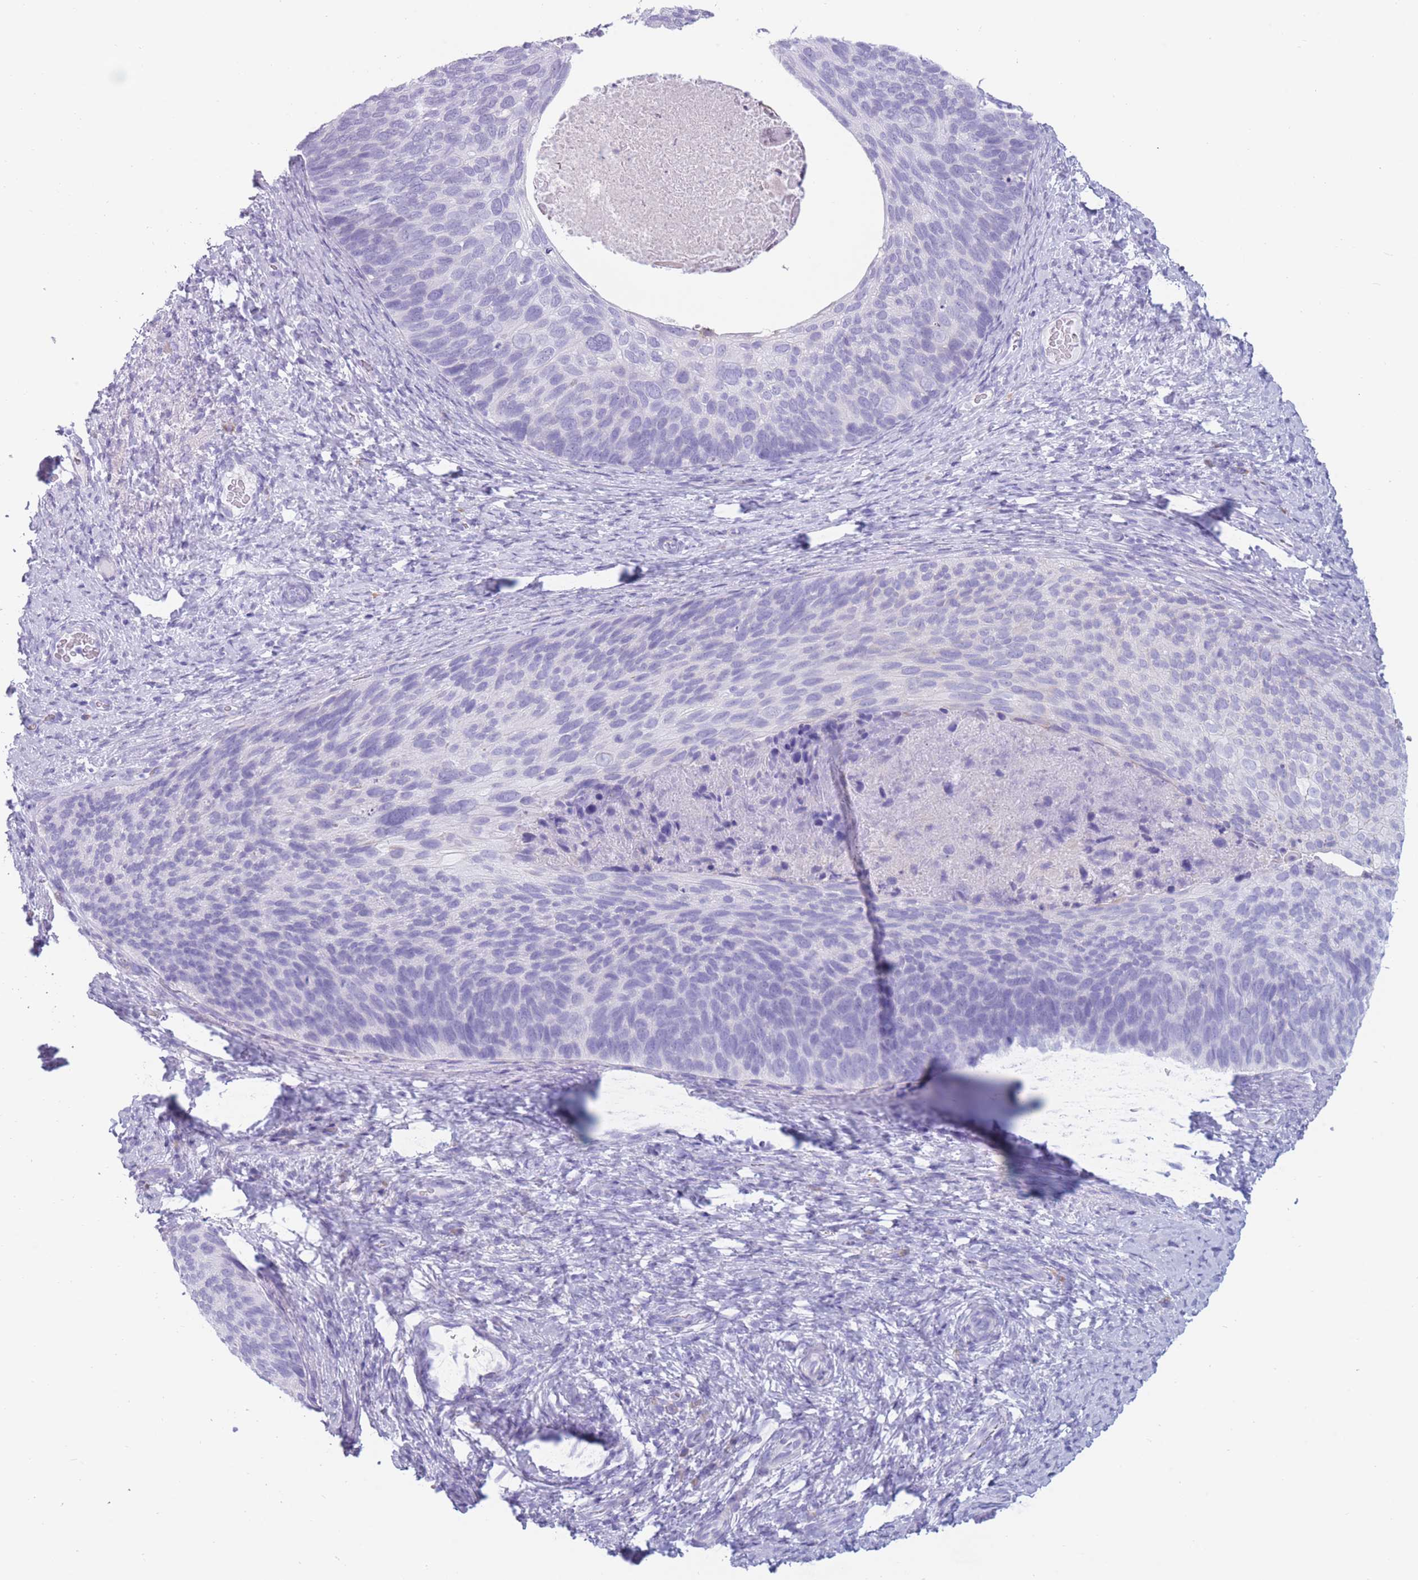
{"staining": {"intensity": "negative", "quantity": "none", "location": "none"}, "tissue": "cervical cancer", "cell_type": "Tumor cells", "image_type": "cancer", "snomed": [{"axis": "morphology", "description": "Squamous cell carcinoma, NOS"}, {"axis": "topography", "description": "Cervix"}], "caption": "Immunohistochemistry (IHC) histopathology image of neoplastic tissue: human cervical squamous cell carcinoma stained with DAB demonstrates no significant protein positivity in tumor cells.", "gene": "COL27A1", "patient": {"sex": "female", "age": 80}}